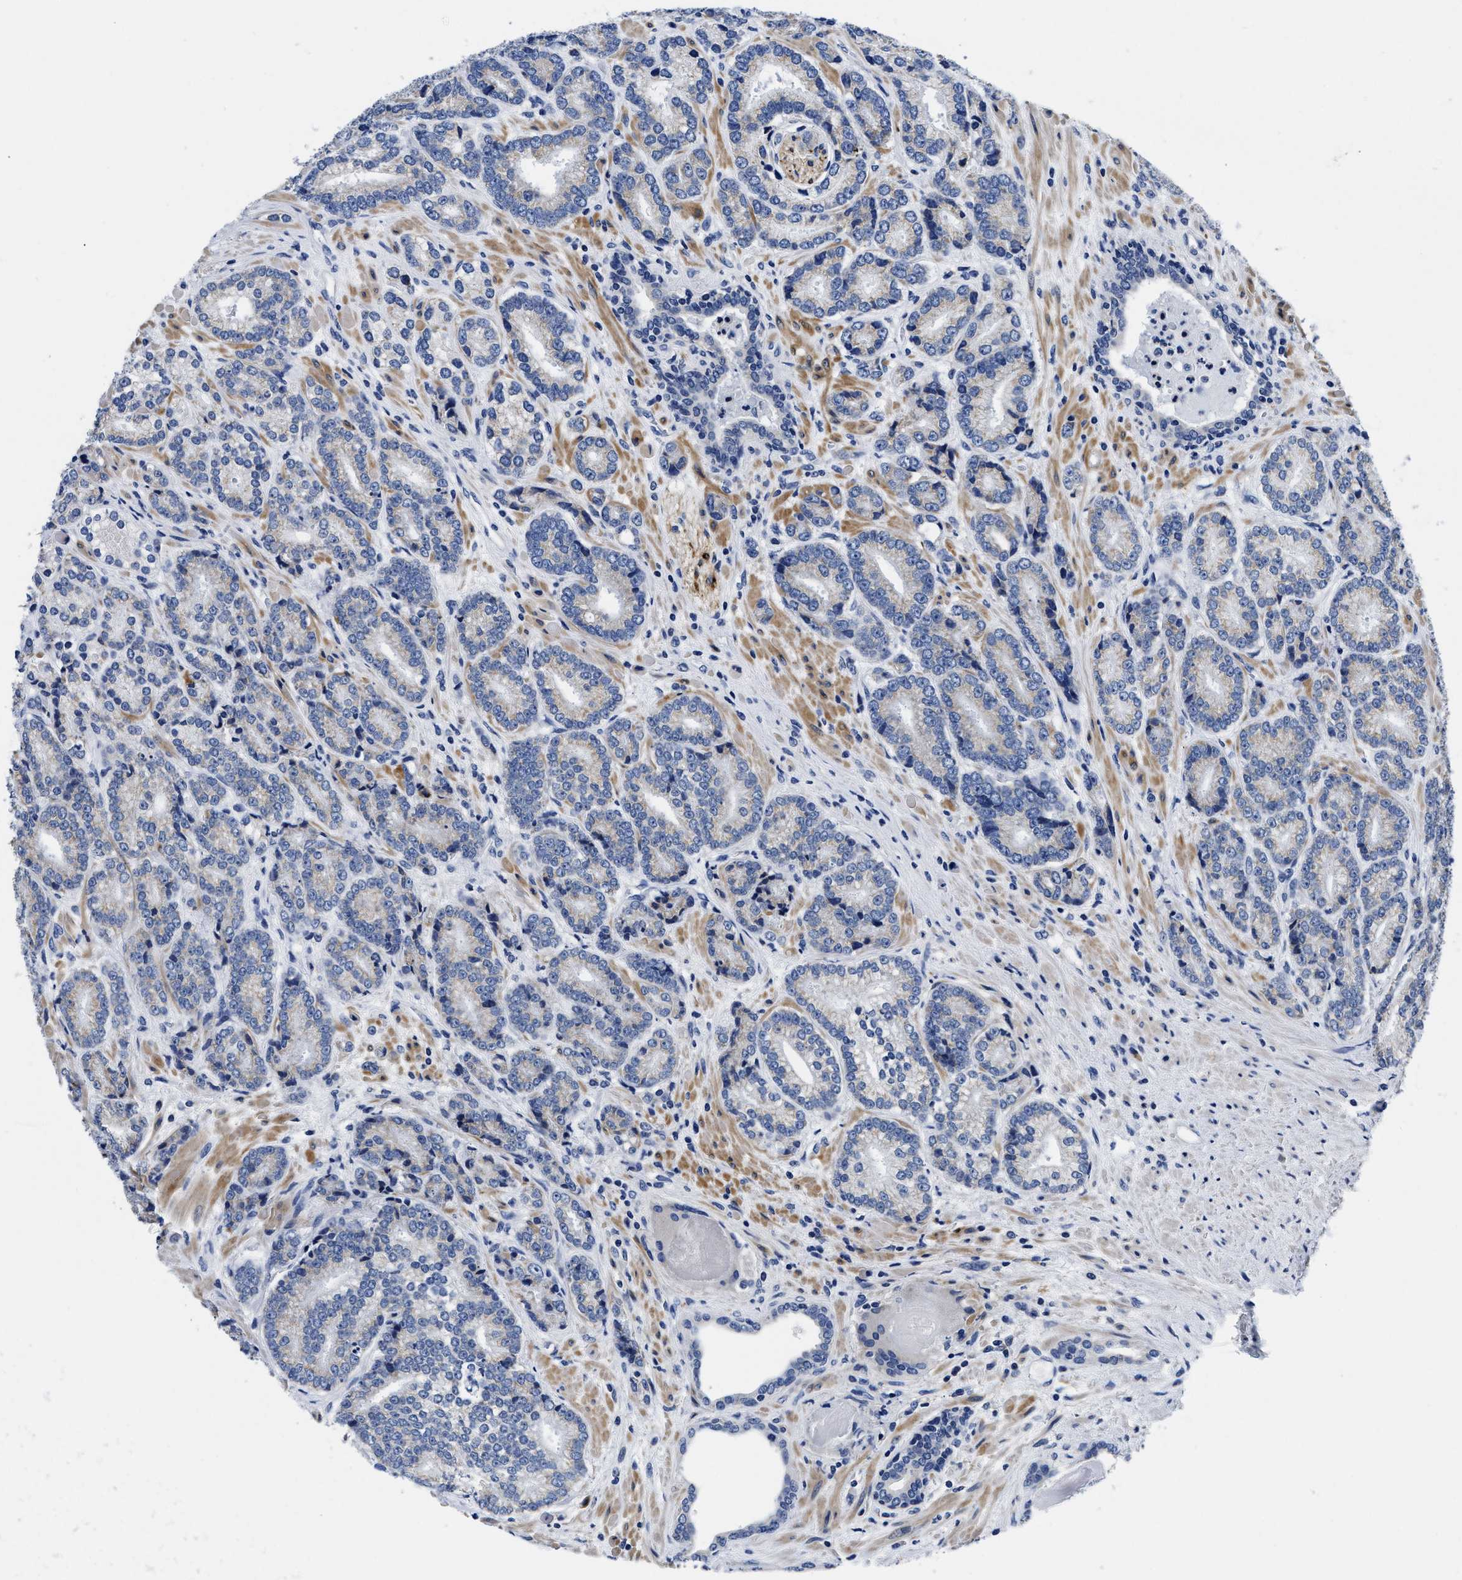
{"staining": {"intensity": "negative", "quantity": "none", "location": "none"}, "tissue": "prostate cancer", "cell_type": "Tumor cells", "image_type": "cancer", "snomed": [{"axis": "morphology", "description": "Adenocarcinoma, High grade"}, {"axis": "topography", "description": "Prostate"}], "caption": "This micrograph is of prostate adenocarcinoma (high-grade) stained with immunohistochemistry (IHC) to label a protein in brown with the nuclei are counter-stained blue. There is no staining in tumor cells.", "gene": "SLC35F1", "patient": {"sex": "male", "age": 61}}